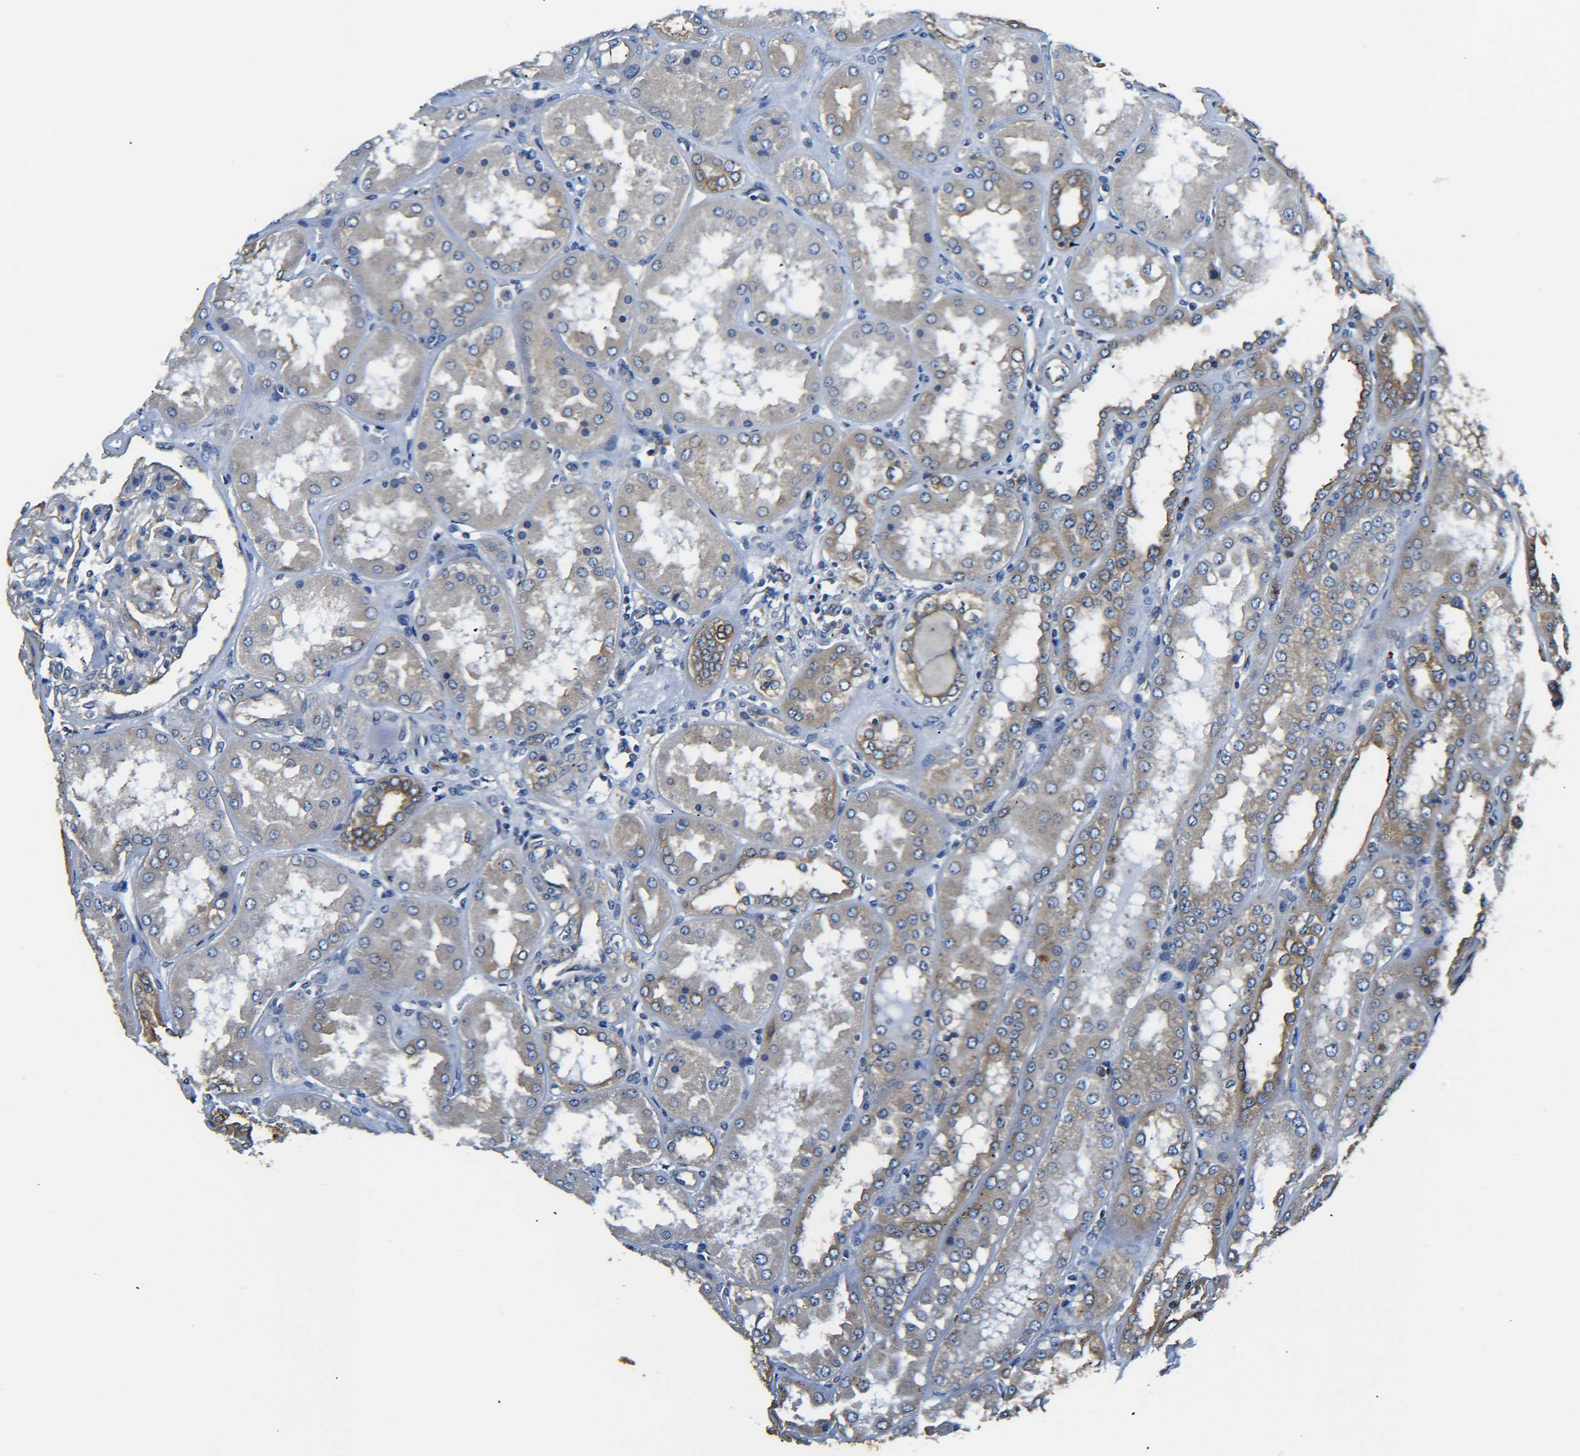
{"staining": {"intensity": "moderate", "quantity": "25%-75%", "location": "cytoplasmic/membranous"}, "tissue": "kidney", "cell_type": "Cells in glomeruli", "image_type": "normal", "snomed": [{"axis": "morphology", "description": "Normal tissue, NOS"}, {"axis": "topography", "description": "Kidney"}], "caption": "Cells in glomeruli reveal moderate cytoplasmic/membranous positivity in approximately 25%-75% of cells in benign kidney. (Stains: DAB (3,3'-diaminobenzidine) in brown, nuclei in blue, Microscopy: brightfield microscopy at high magnification).", "gene": "TUBB", "patient": {"sex": "female", "age": 56}}